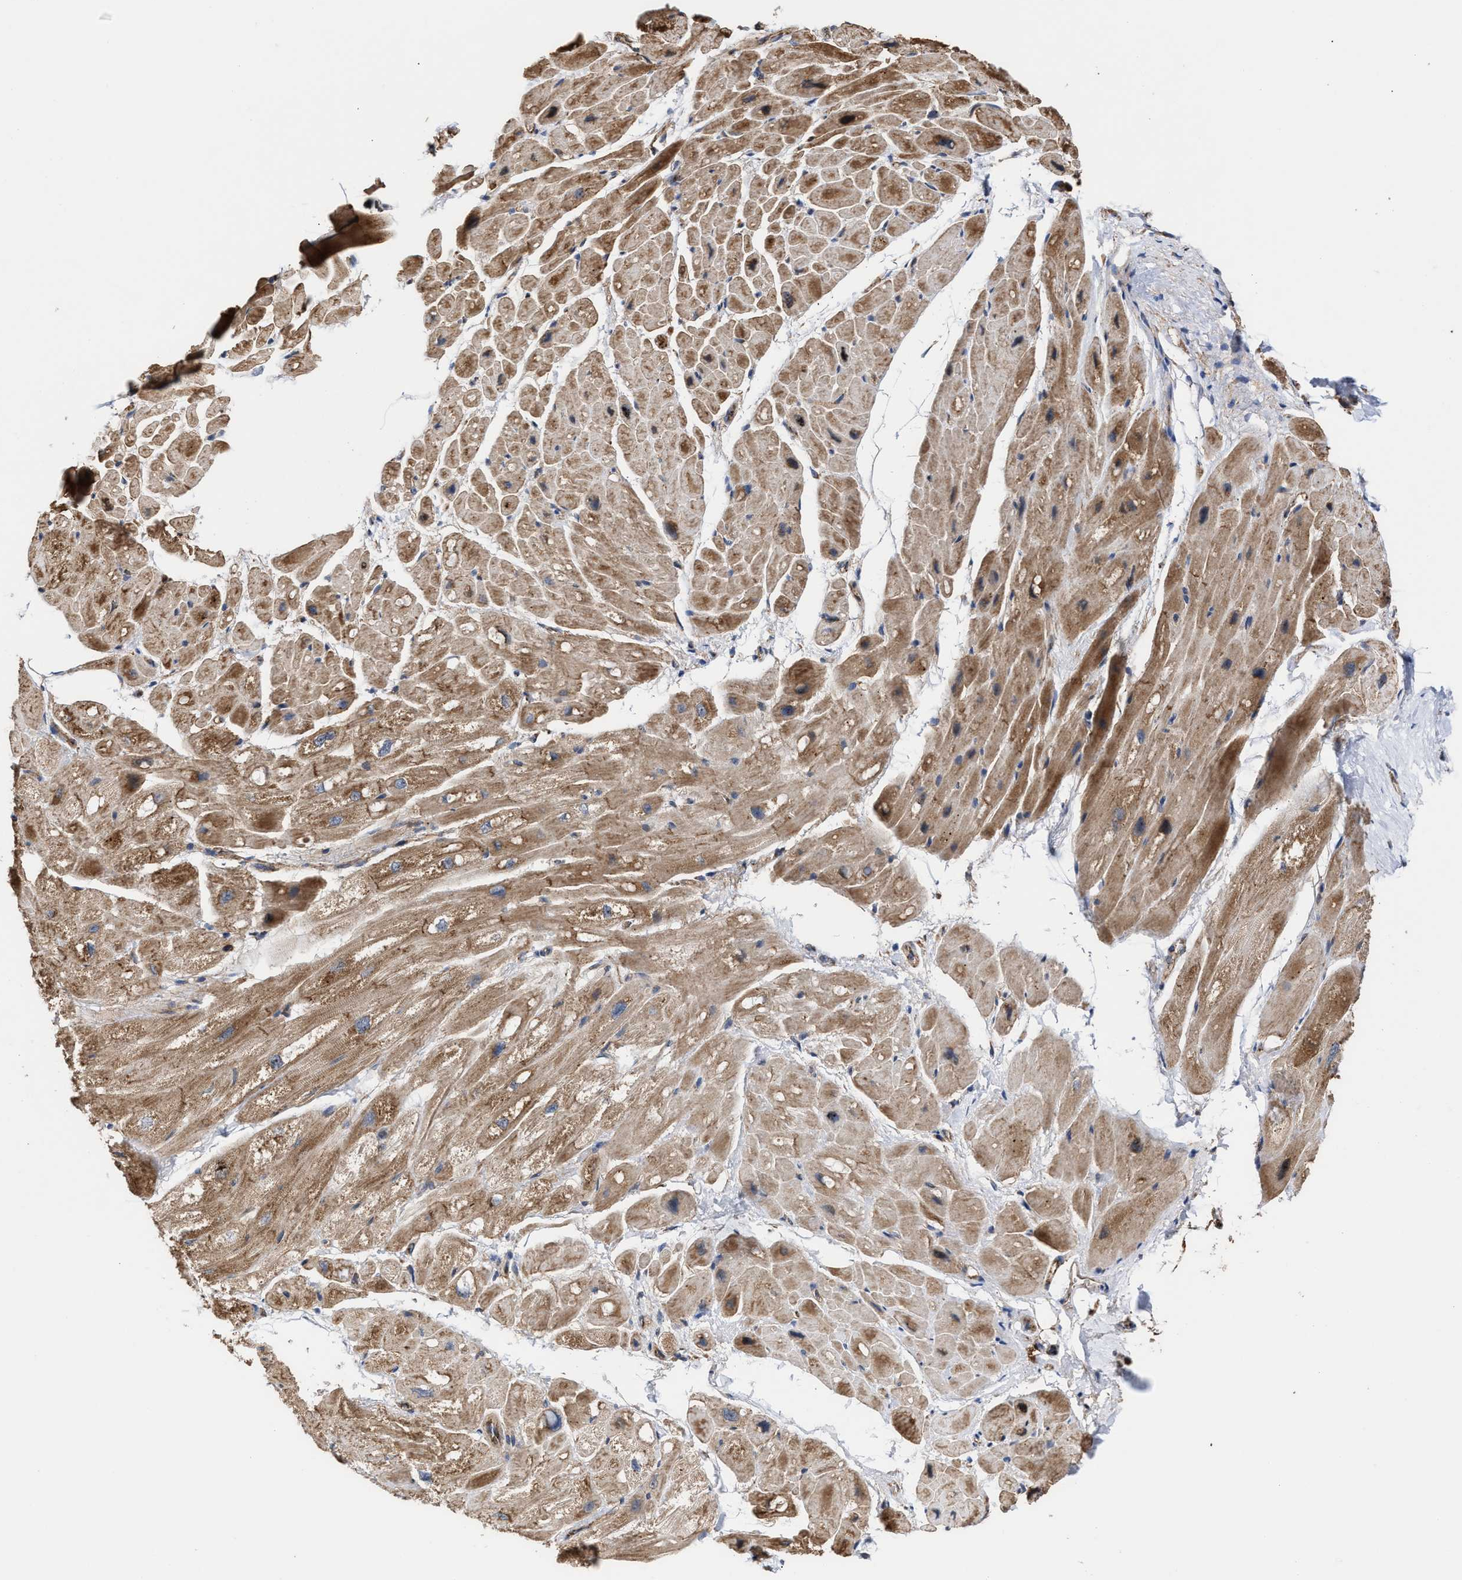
{"staining": {"intensity": "moderate", "quantity": ">75%", "location": "cytoplasmic/membranous"}, "tissue": "heart muscle", "cell_type": "Cardiomyocytes", "image_type": "normal", "snomed": [{"axis": "morphology", "description": "Normal tissue, NOS"}, {"axis": "topography", "description": "Heart"}], "caption": "Heart muscle stained with DAB (3,3'-diaminobenzidine) immunohistochemistry reveals medium levels of moderate cytoplasmic/membranous expression in about >75% of cardiomyocytes.", "gene": "EXOSC2", "patient": {"sex": "male", "age": 49}}